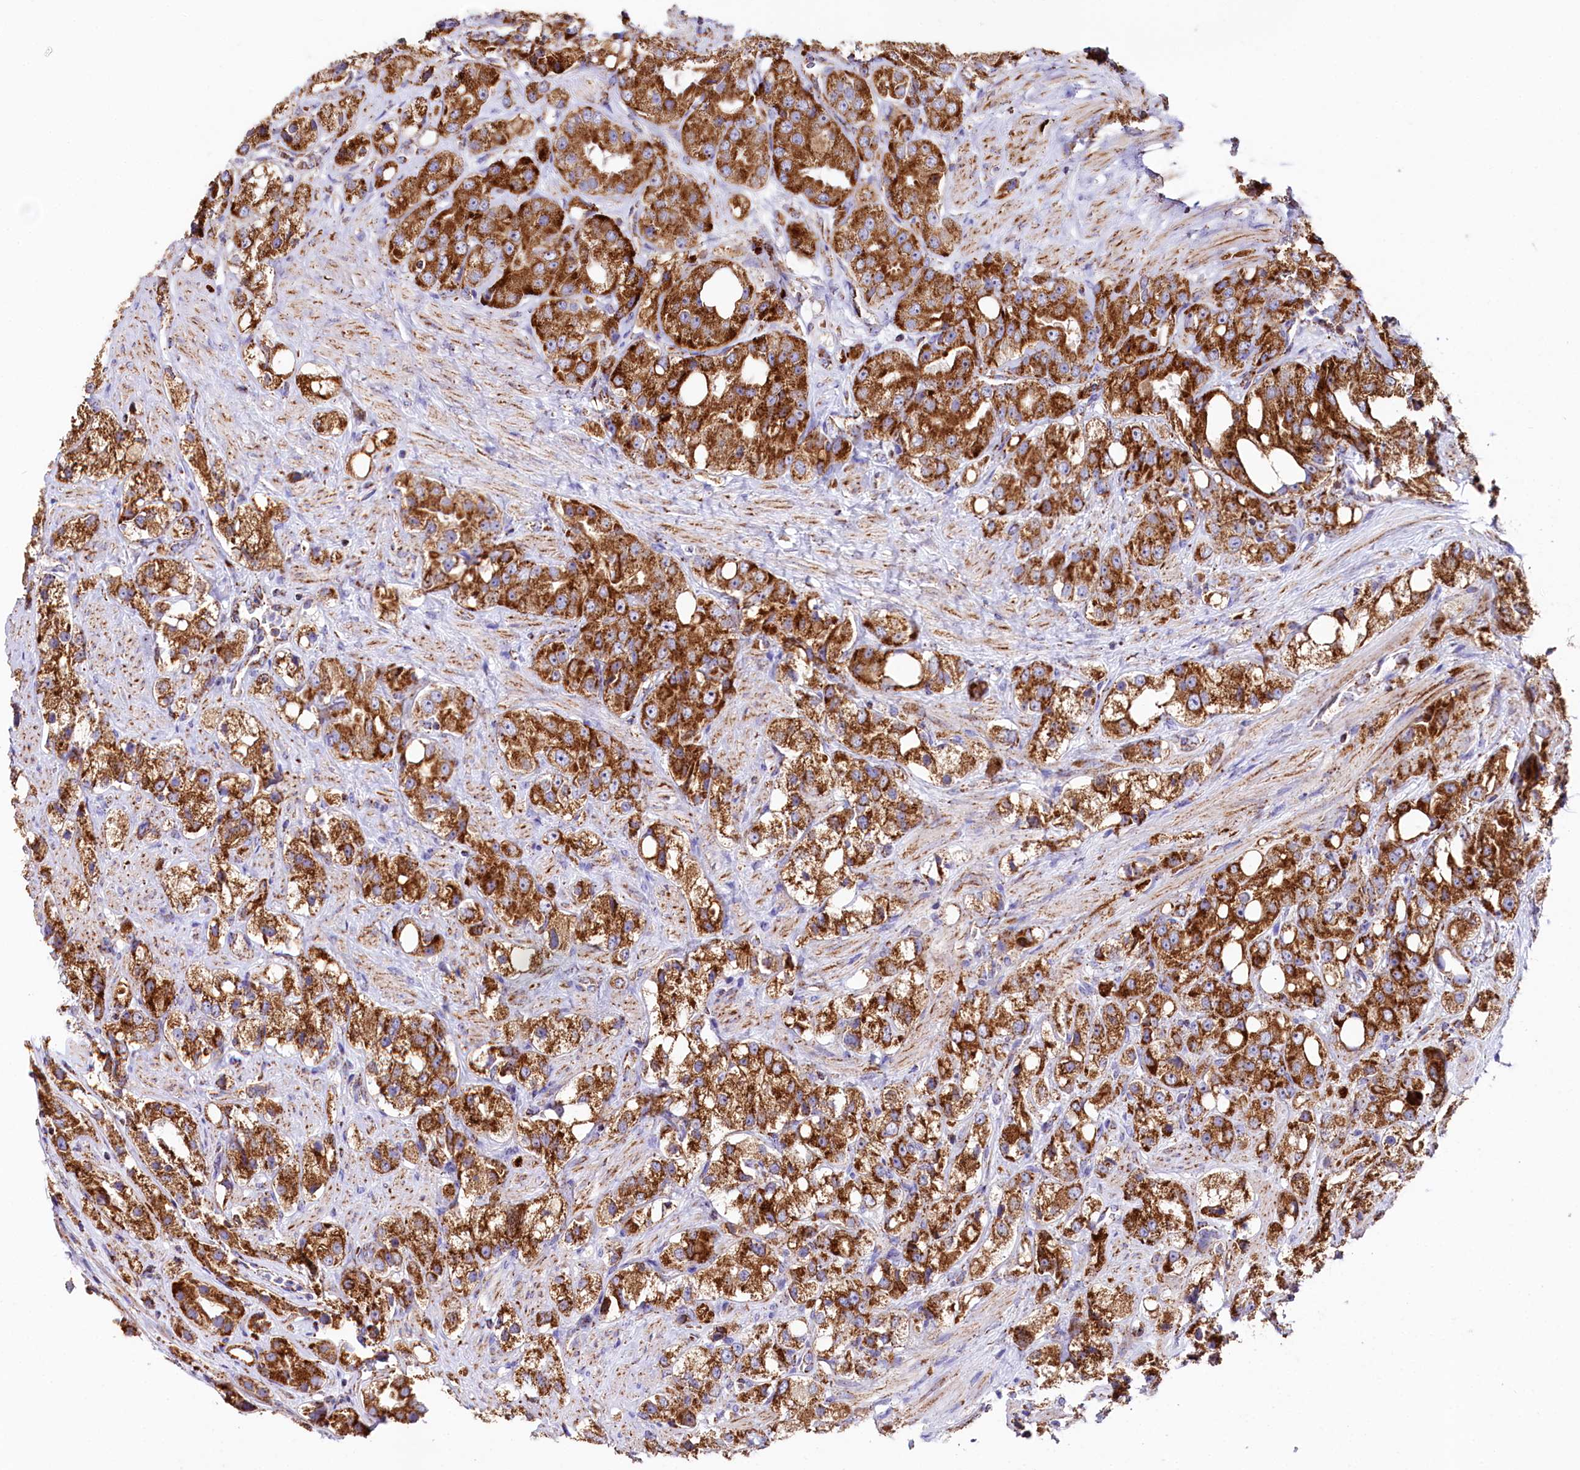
{"staining": {"intensity": "strong", "quantity": ">75%", "location": "cytoplasmic/membranous"}, "tissue": "prostate cancer", "cell_type": "Tumor cells", "image_type": "cancer", "snomed": [{"axis": "morphology", "description": "Adenocarcinoma, NOS"}, {"axis": "topography", "description": "Prostate"}], "caption": "IHC photomicrograph of adenocarcinoma (prostate) stained for a protein (brown), which demonstrates high levels of strong cytoplasmic/membranous expression in about >75% of tumor cells.", "gene": "APLP2", "patient": {"sex": "male", "age": 79}}